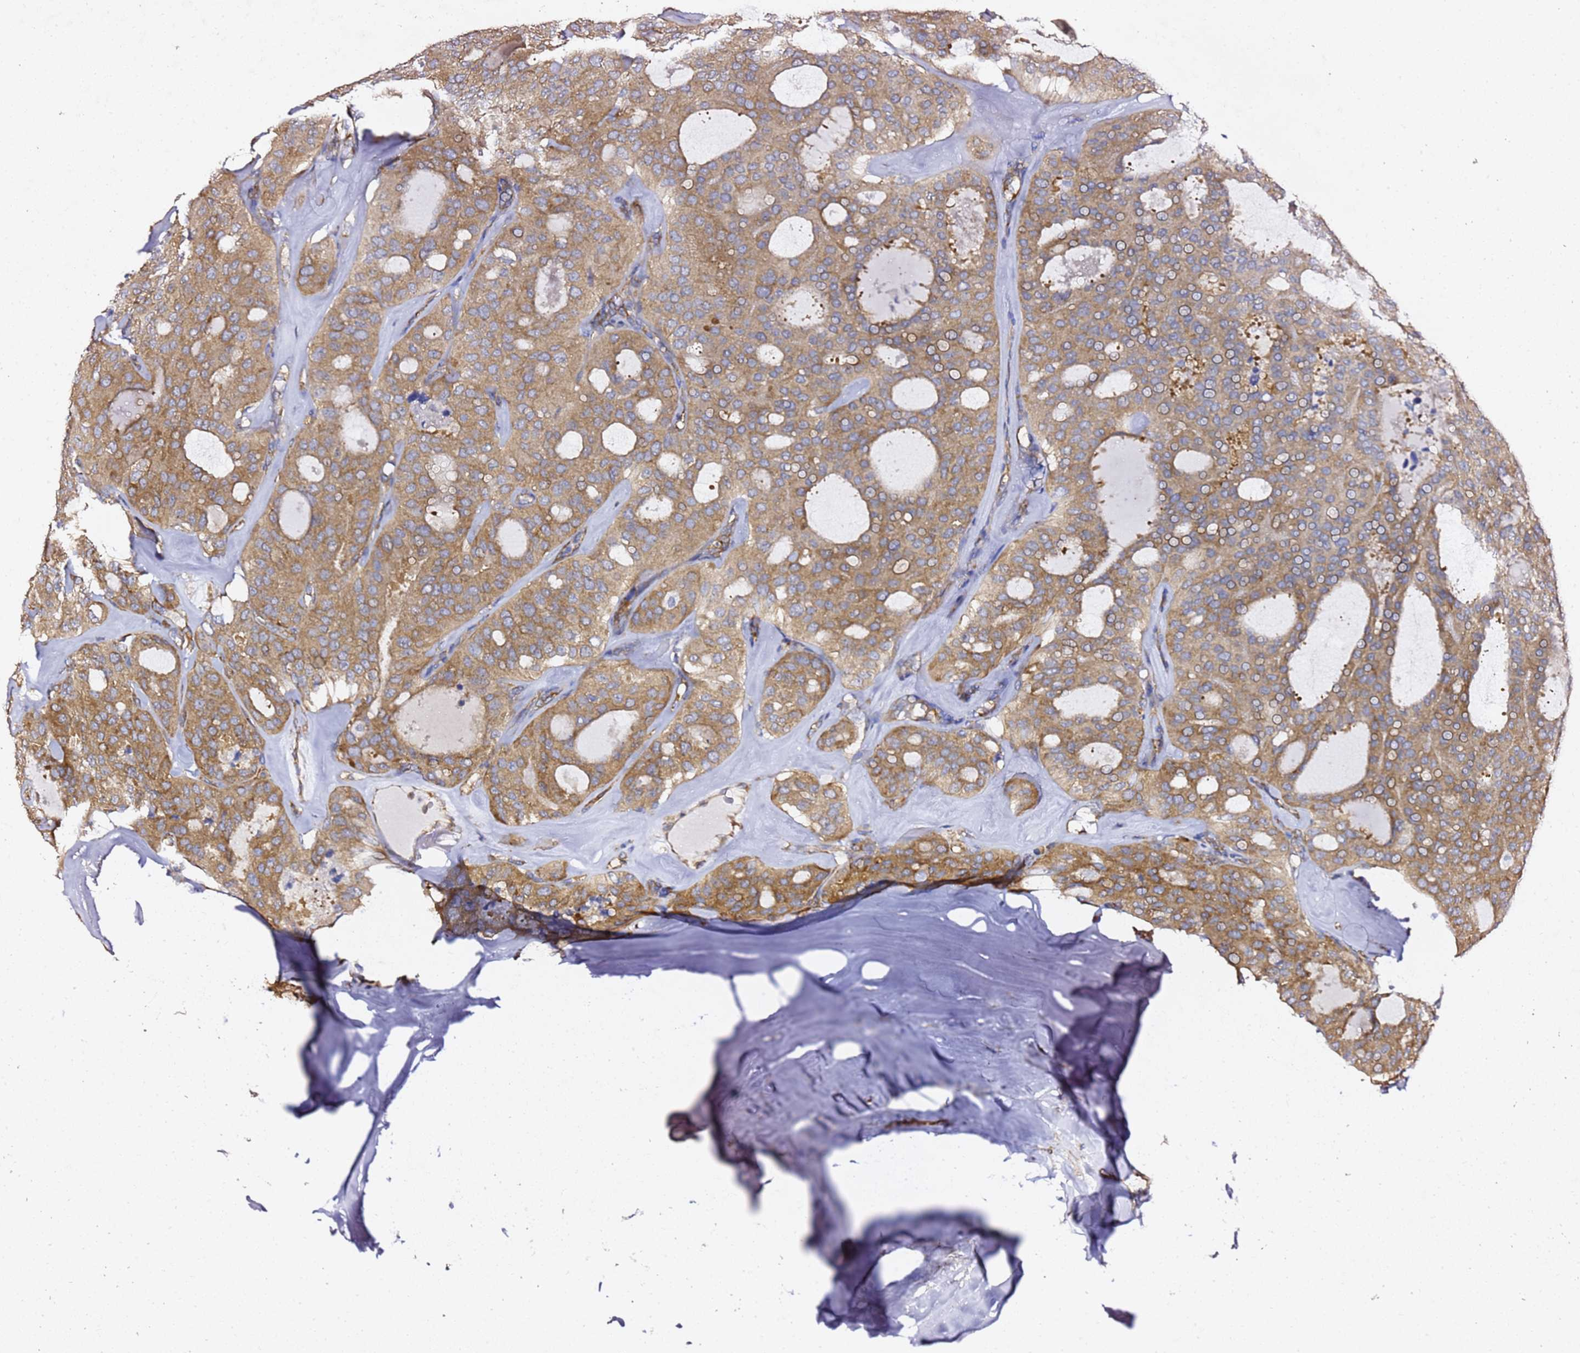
{"staining": {"intensity": "moderate", "quantity": ">75%", "location": "cytoplasmic/membranous"}, "tissue": "thyroid cancer", "cell_type": "Tumor cells", "image_type": "cancer", "snomed": [{"axis": "morphology", "description": "Follicular adenoma carcinoma, NOS"}, {"axis": "topography", "description": "Thyroid gland"}], "caption": "Thyroid cancer (follicular adenoma carcinoma) tissue reveals moderate cytoplasmic/membranous expression in about >75% of tumor cells, visualized by immunohistochemistry.", "gene": "TPST1", "patient": {"sex": "male", "age": 75}}